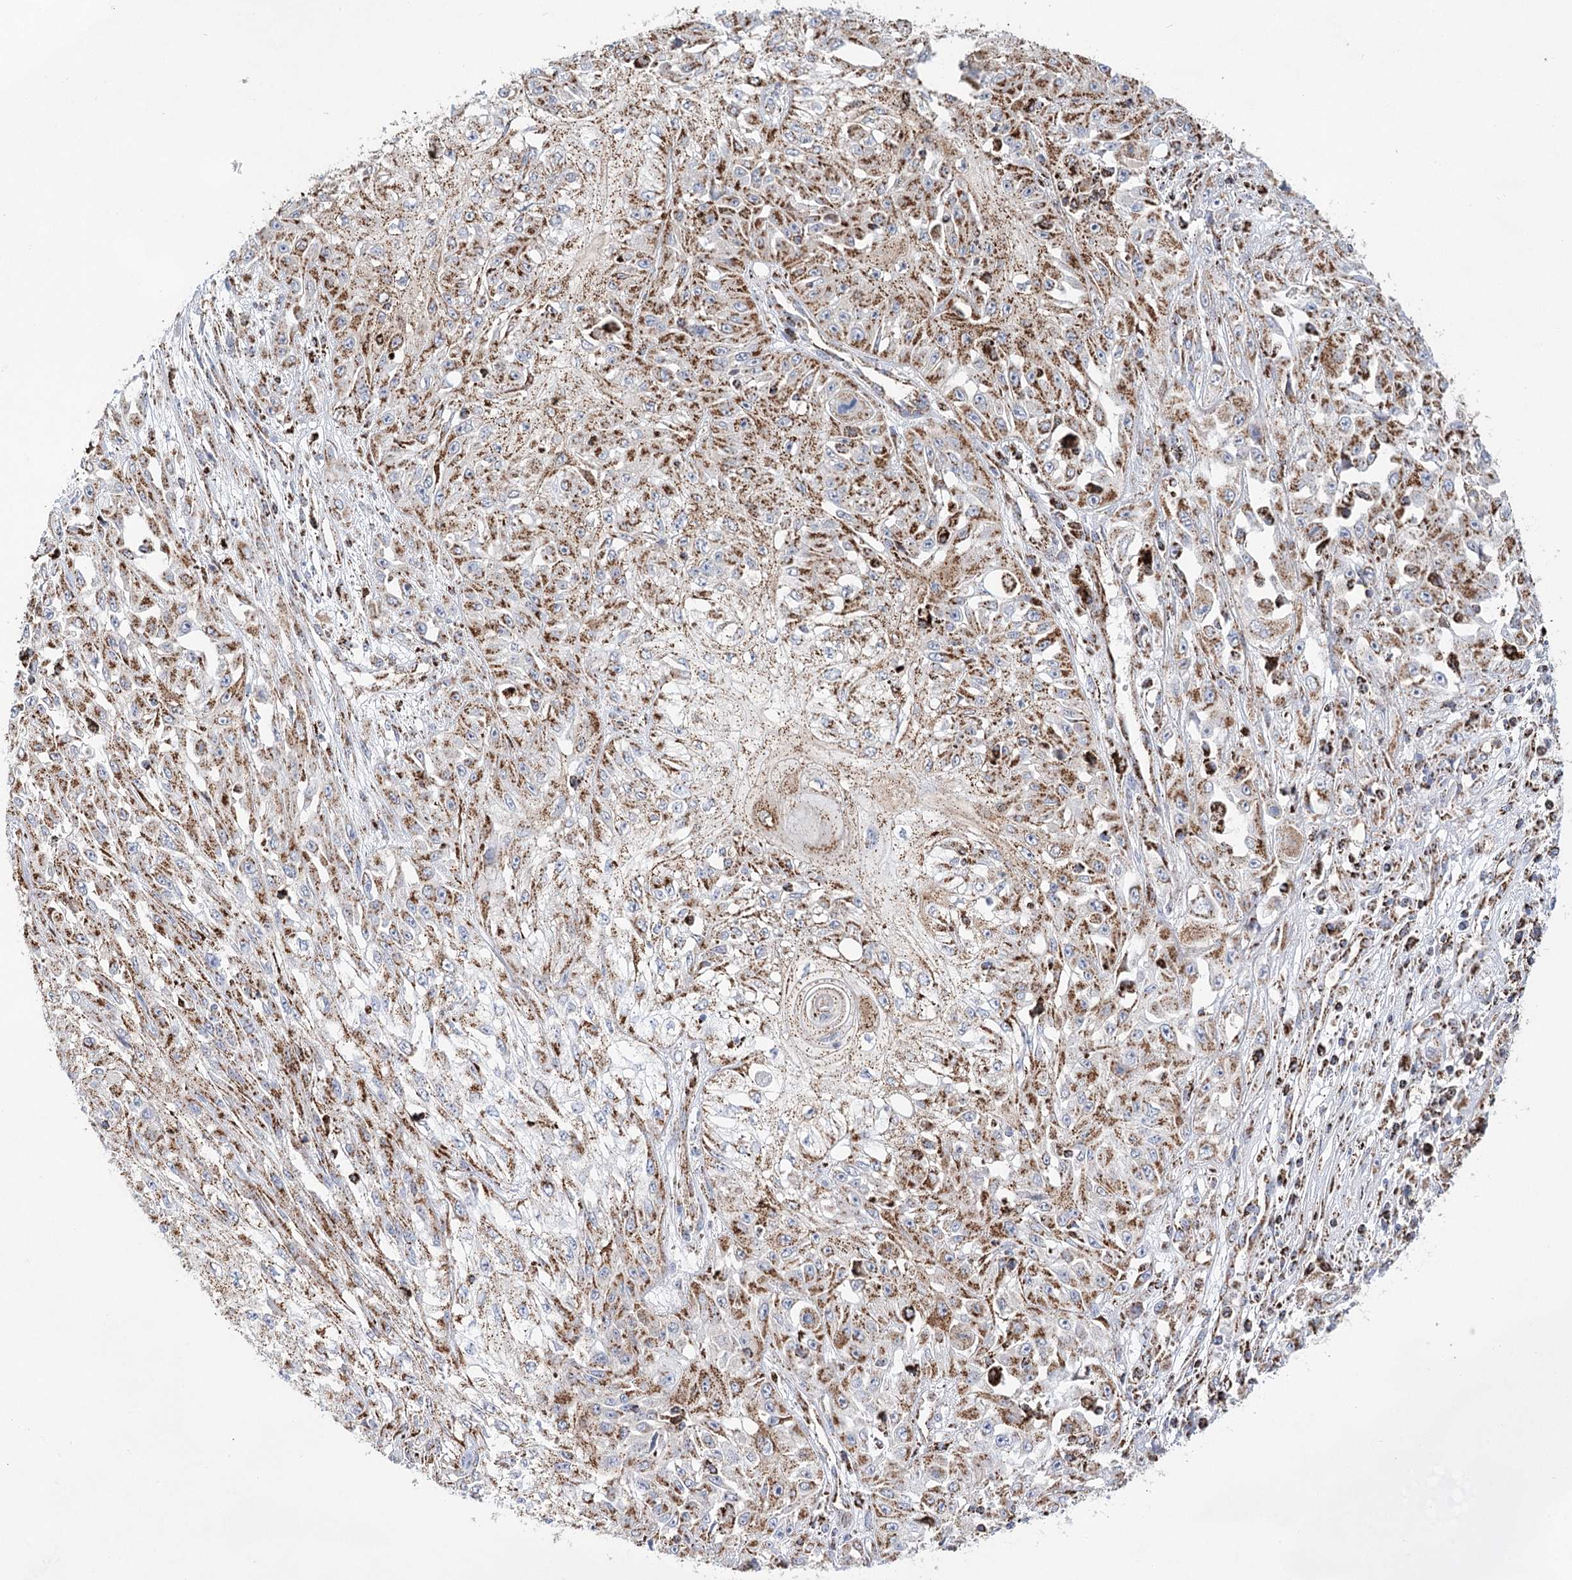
{"staining": {"intensity": "moderate", "quantity": ">75%", "location": "cytoplasmic/membranous"}, "tissue": "skin cancer", "cell_type": "Tumor cells", "image_type": "cancer", "snomed": [{"axis": "morphology", "description": "Squamous cell carcinoma, NOS"}, {"axis": "morphology", "description": "Squamous cell carcinoma, metastatic, NOS"}, {"axis": "topography", "description": "Skin"}, {"axis": "topography", "description": "Lymph node"}], "caption": "Protein expression analysis of human squamous cell carcinoma (skin) reveals moderate cytoplasmic/membranous positivity in about >75% of tumor cells. Nuclei are stained in blue.", "gene": "NADK2", "patient": {"sex": "male", "age": 75}}